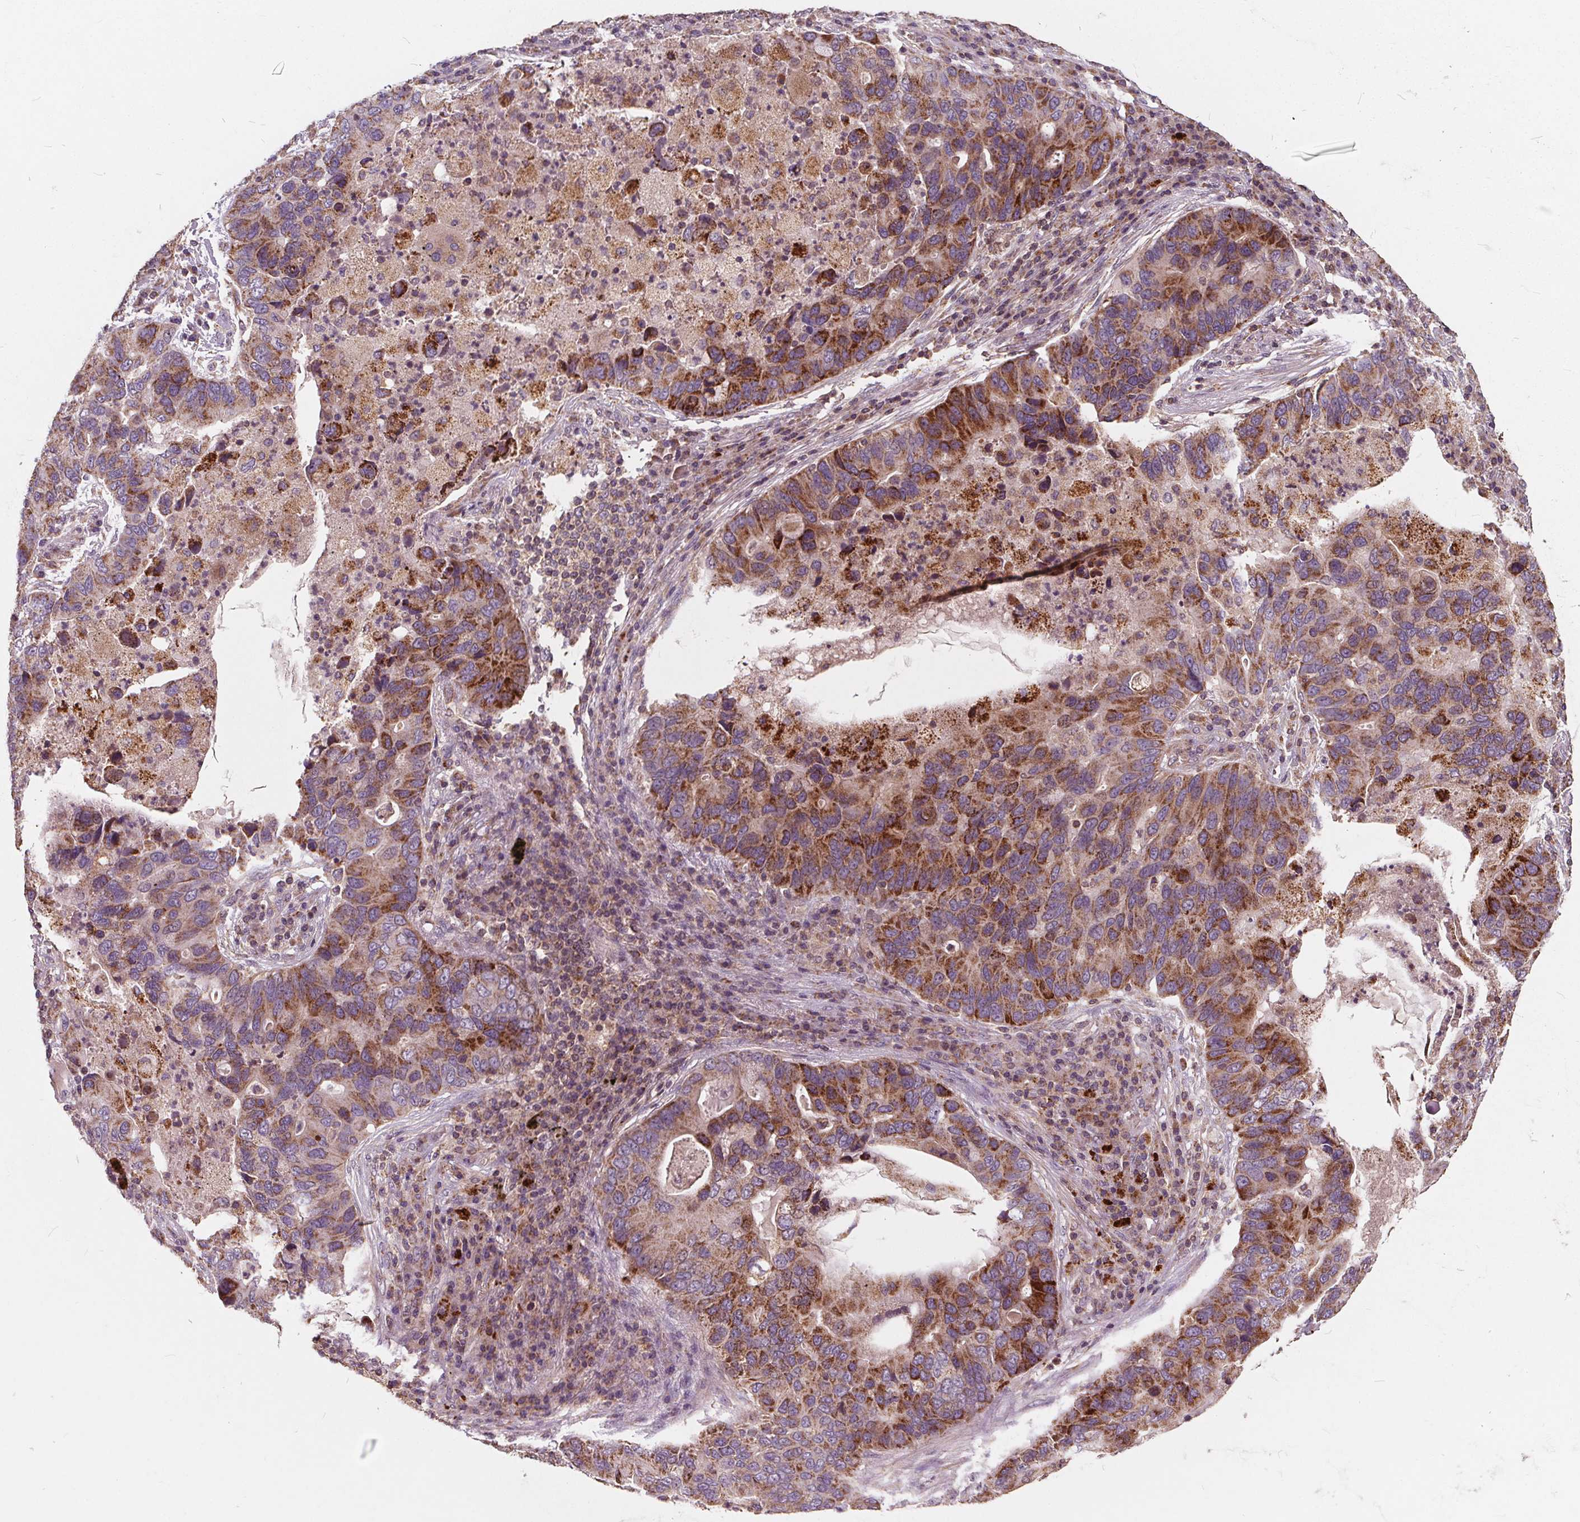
{"staining": {"intensity": "moderate", "quantity": "25%-75%", "location": "cytoplasmic/membranous"}, "tissue": "lung cancer", "cell_type": "Tumor cells", "image_type": "cancer", "snomed": [{"axis": "morphology", "description": "Adenocarcinoma, NOS"}, {"axis": "morphology", "description": "Adenocarcinoma, metastatic, NOS"}, {"axis": "topography", "description": "Lymph node"}, {"axis": "topography", "description": "Lung"}], "caption": "Brown immunohistochemical staining in lung cancer (adenocarcinoma) exhibits moderate cytoplasmic/membranous positivity in approximately 25%-75% of tumor cells. (DAB IHC, brown staining for protein, blue staining for nuclei).", "gene": "ORAI2", "patient": {"sex": "female", "age": 54}}